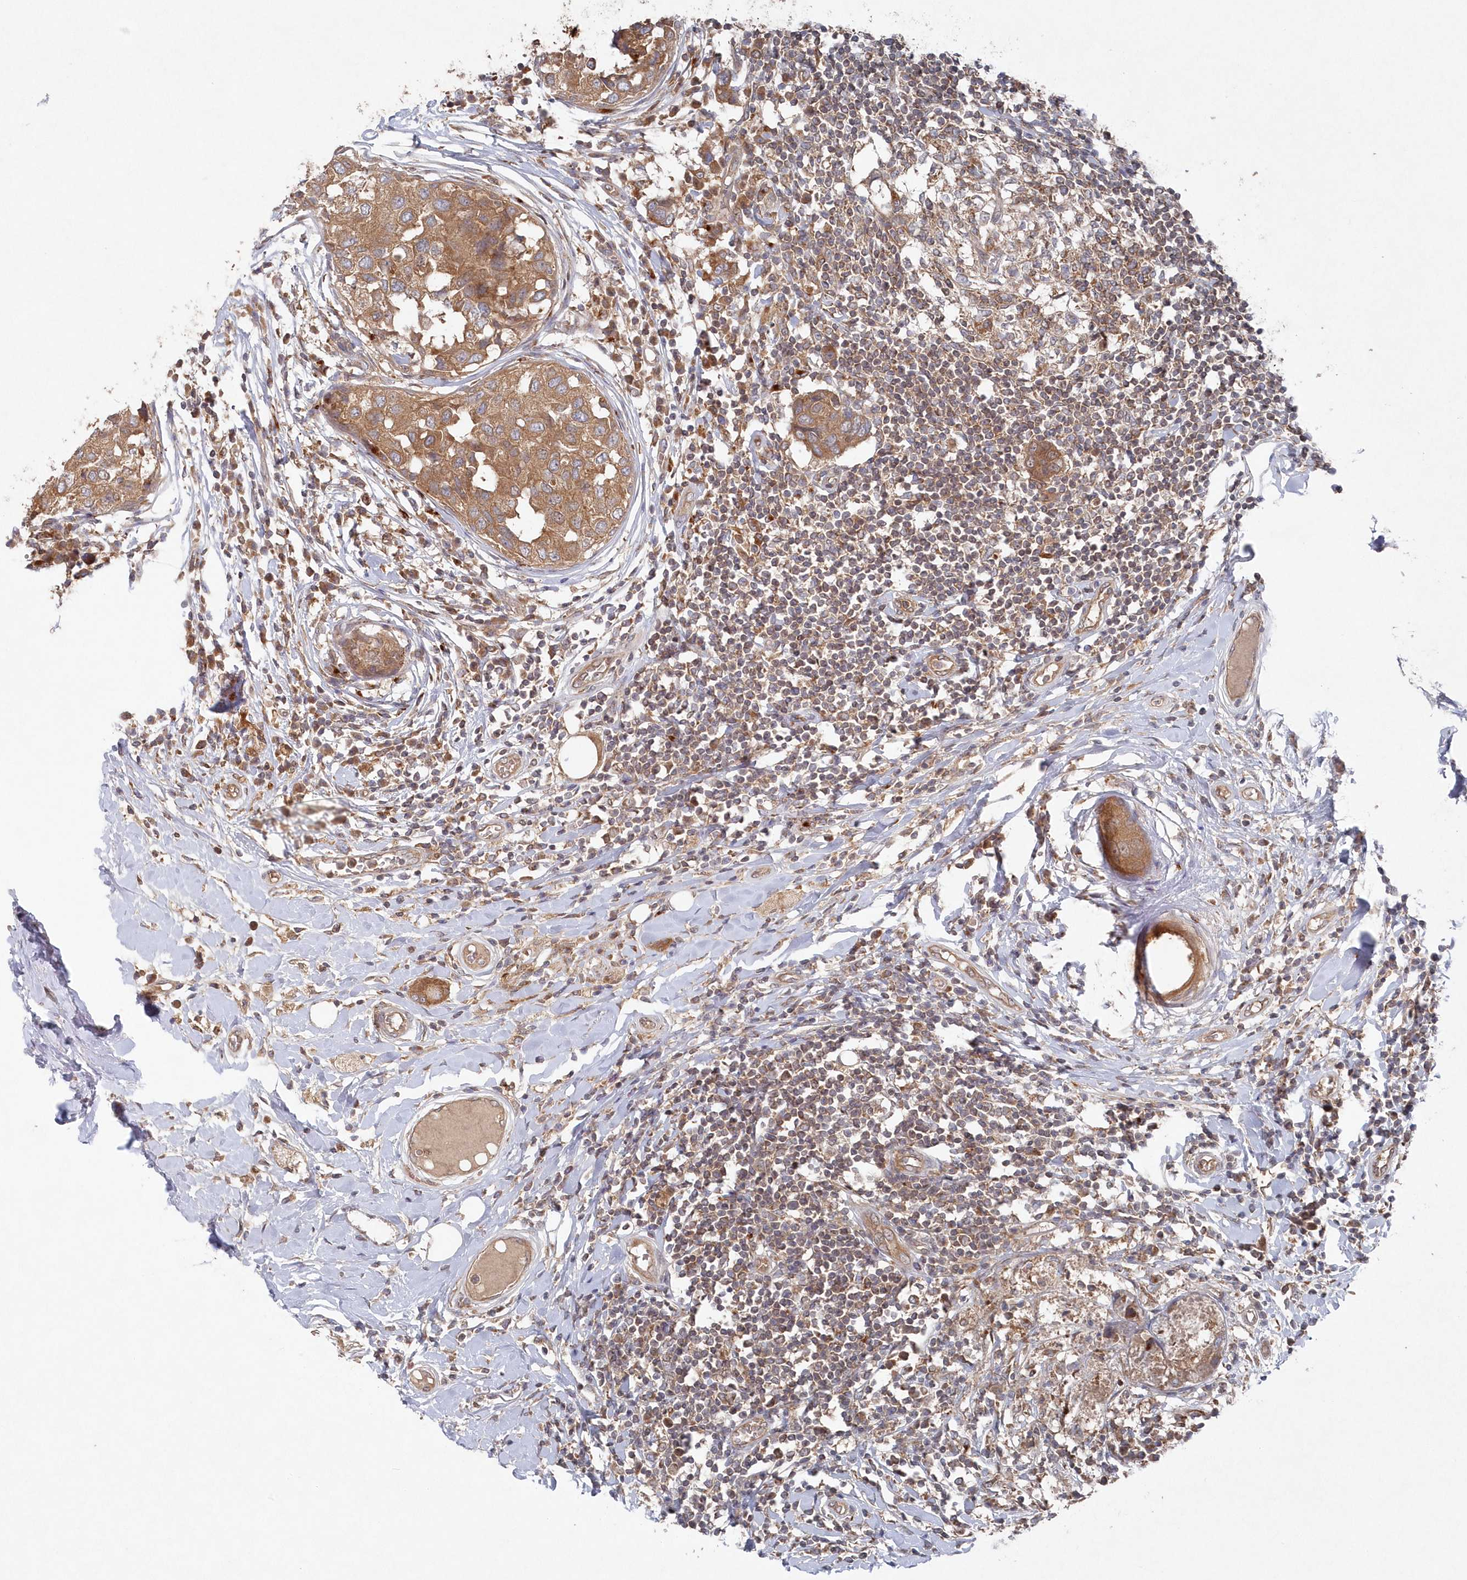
{"staining": {"intensity": "moderate", "quantity": ">75%", "location": "cytoplasmic/membranous"}, "tissue": "breast cancer", "cell_type": "Tumor cells", "image_type": "cancer", "snomed": [{"axis": "morphology", "description": "Duct carcinoma"}, {"axis": "topography", "description": "Breast"}], "caption": "Protein expression analysis of human breast cancer reveals moderate cytoplasmic/membranous positivity in about >75% of tumor cells.", "gene": "ASNSD1", "patient": {"sex": "female", "age": 27}}